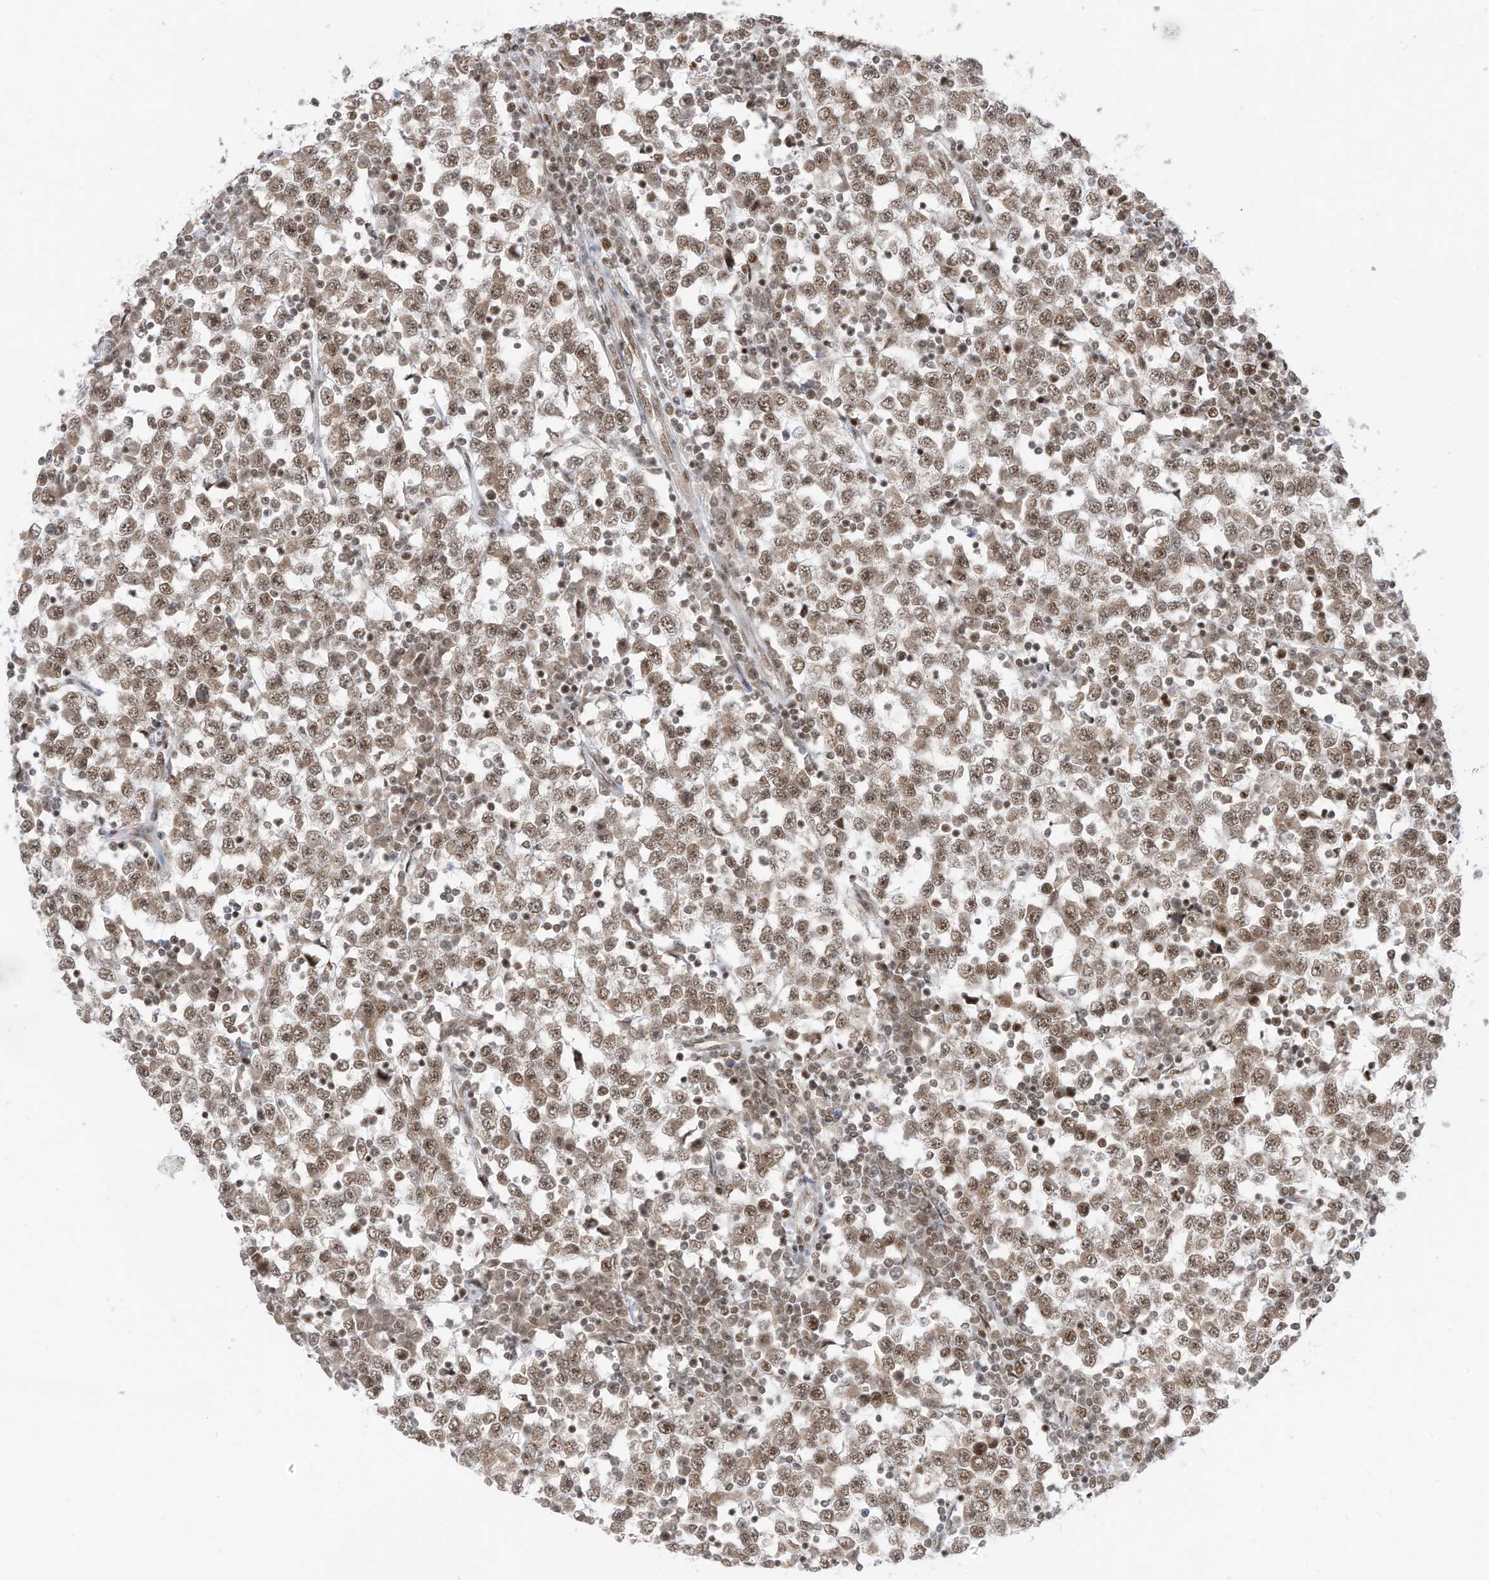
{"staining": {"intensity": "moderate", "quantity": ">75%", "location": "nuclear"}, "tissue": "testis cancer", "cell_type": "Tumor cells", "image_type": "cancer", "snomed": [{"axis": "morphology", "description": "Seminoma, NOS"}, {"axis": "topography", "description": "Testis"}], "caption": "A medium amount of moderate nuclear expression is present in approximately >75% of tumor cells in testis cancer (seminoma) tissue. (DAB (3,3'-diaminobenzidine) = brown stain, brightfield microscopy at high magnification).", "gene": "AURKAIP1", "patient": {"sex": "male", "age": 65}}